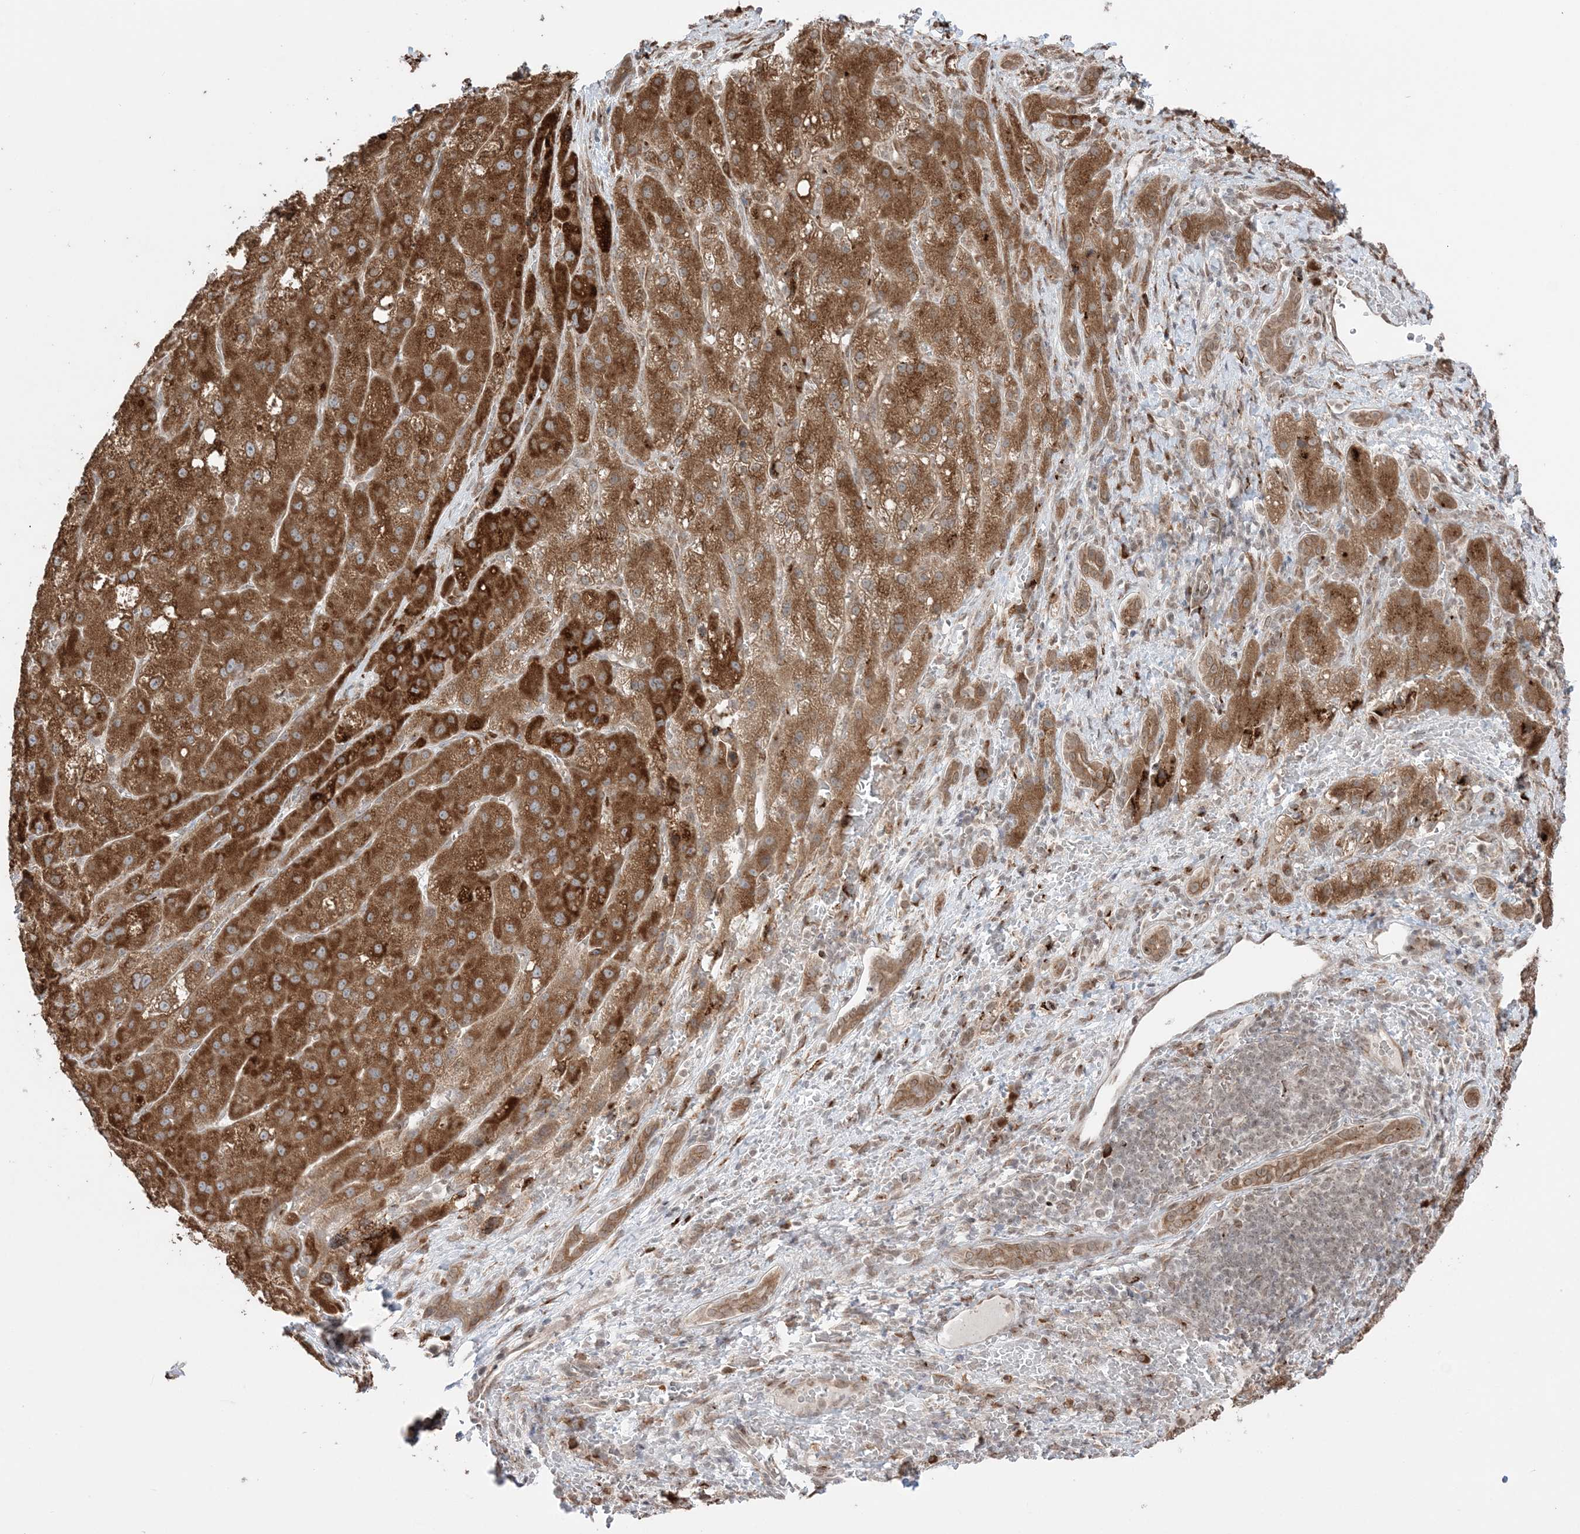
{"staining": {"intensity": "strong", "quantity": ">75%", "location": "cytoplasmic/membranous"}, "tissue": "liver cancer", "cell_type": "Tumor cells", "image_type": "cancer", "snomed": [{"axis": "morphology", "description": "Carcinoma, Hepatocellular, NOS"}, {"axis": "topography", "description": "Liver"}], "caption": "Protein expression analysis of human hepatocellular carcinoma (liver) reveals strong cytoplasmic/membranous expression in about >75% of tumor cells.", "gene": "TMED10", "patient": {"sex": "male", "age": 57}}